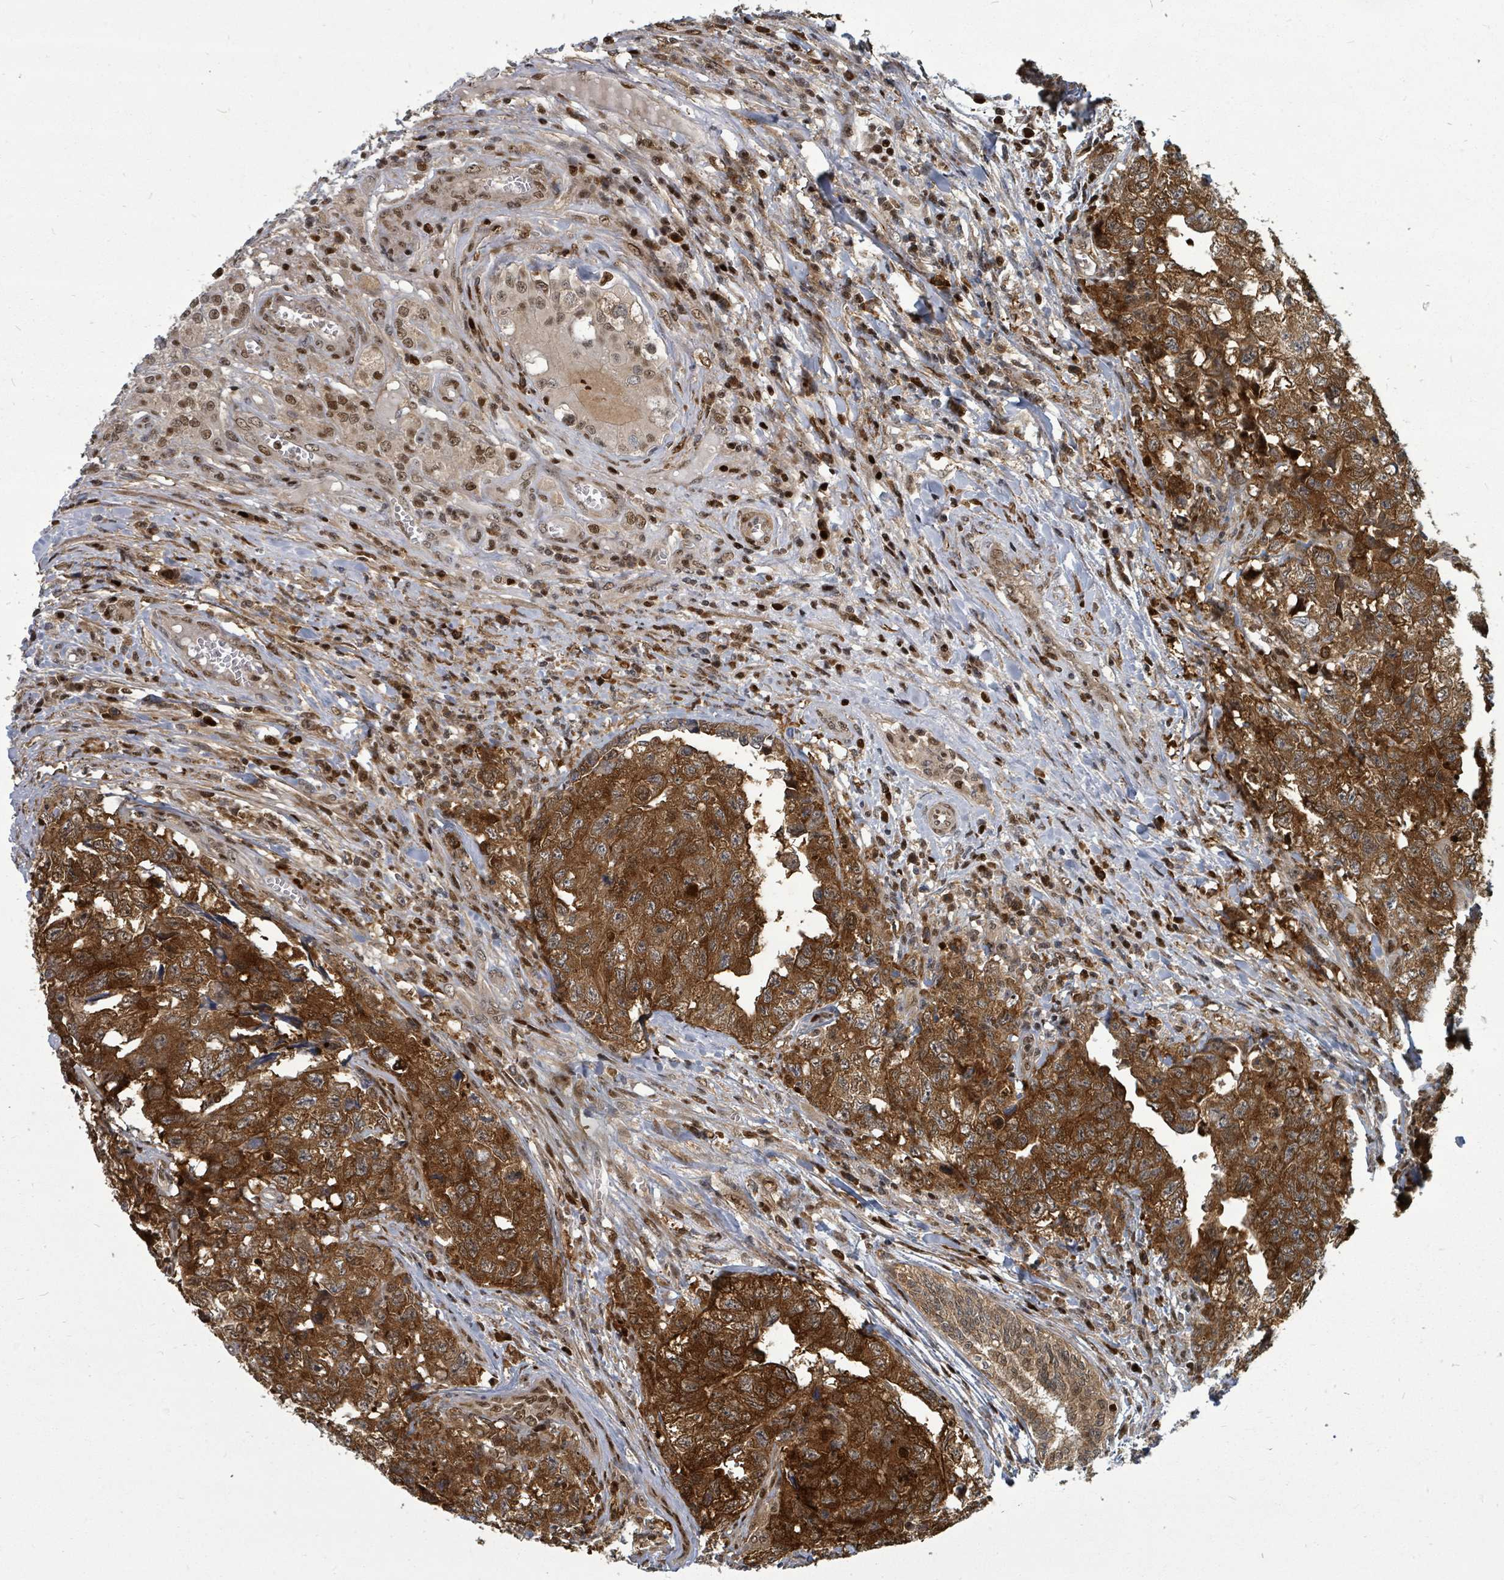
{"staining": {"intensity": "strong", "quantity": ">75%", "location": "cytoplasmic/membranous"}, "tissue": "testis cancer", "cell_type": "Tumor cells", "image_type": "cancer", "snomed": [{"axis": "morphology", "description": "Carcinoma, Embryonal, NOS"}, {"axis": "topography", "description": "Testis"}], "caption": "Immunohistochemical staining of human testis cancer demonstrates high levels of strong cytoplasmic/membranous protein positivity in about >75% of tumor cells. The staining was performed using DAB (3,3'-diaminobenzidine) to visualize the protein expression in brown, while the nuclei were stained in blue with hematoxylin (Magnification: 20x).", "gene": "TRDMT1", "patient": {"sex": "male", "age": 31}}